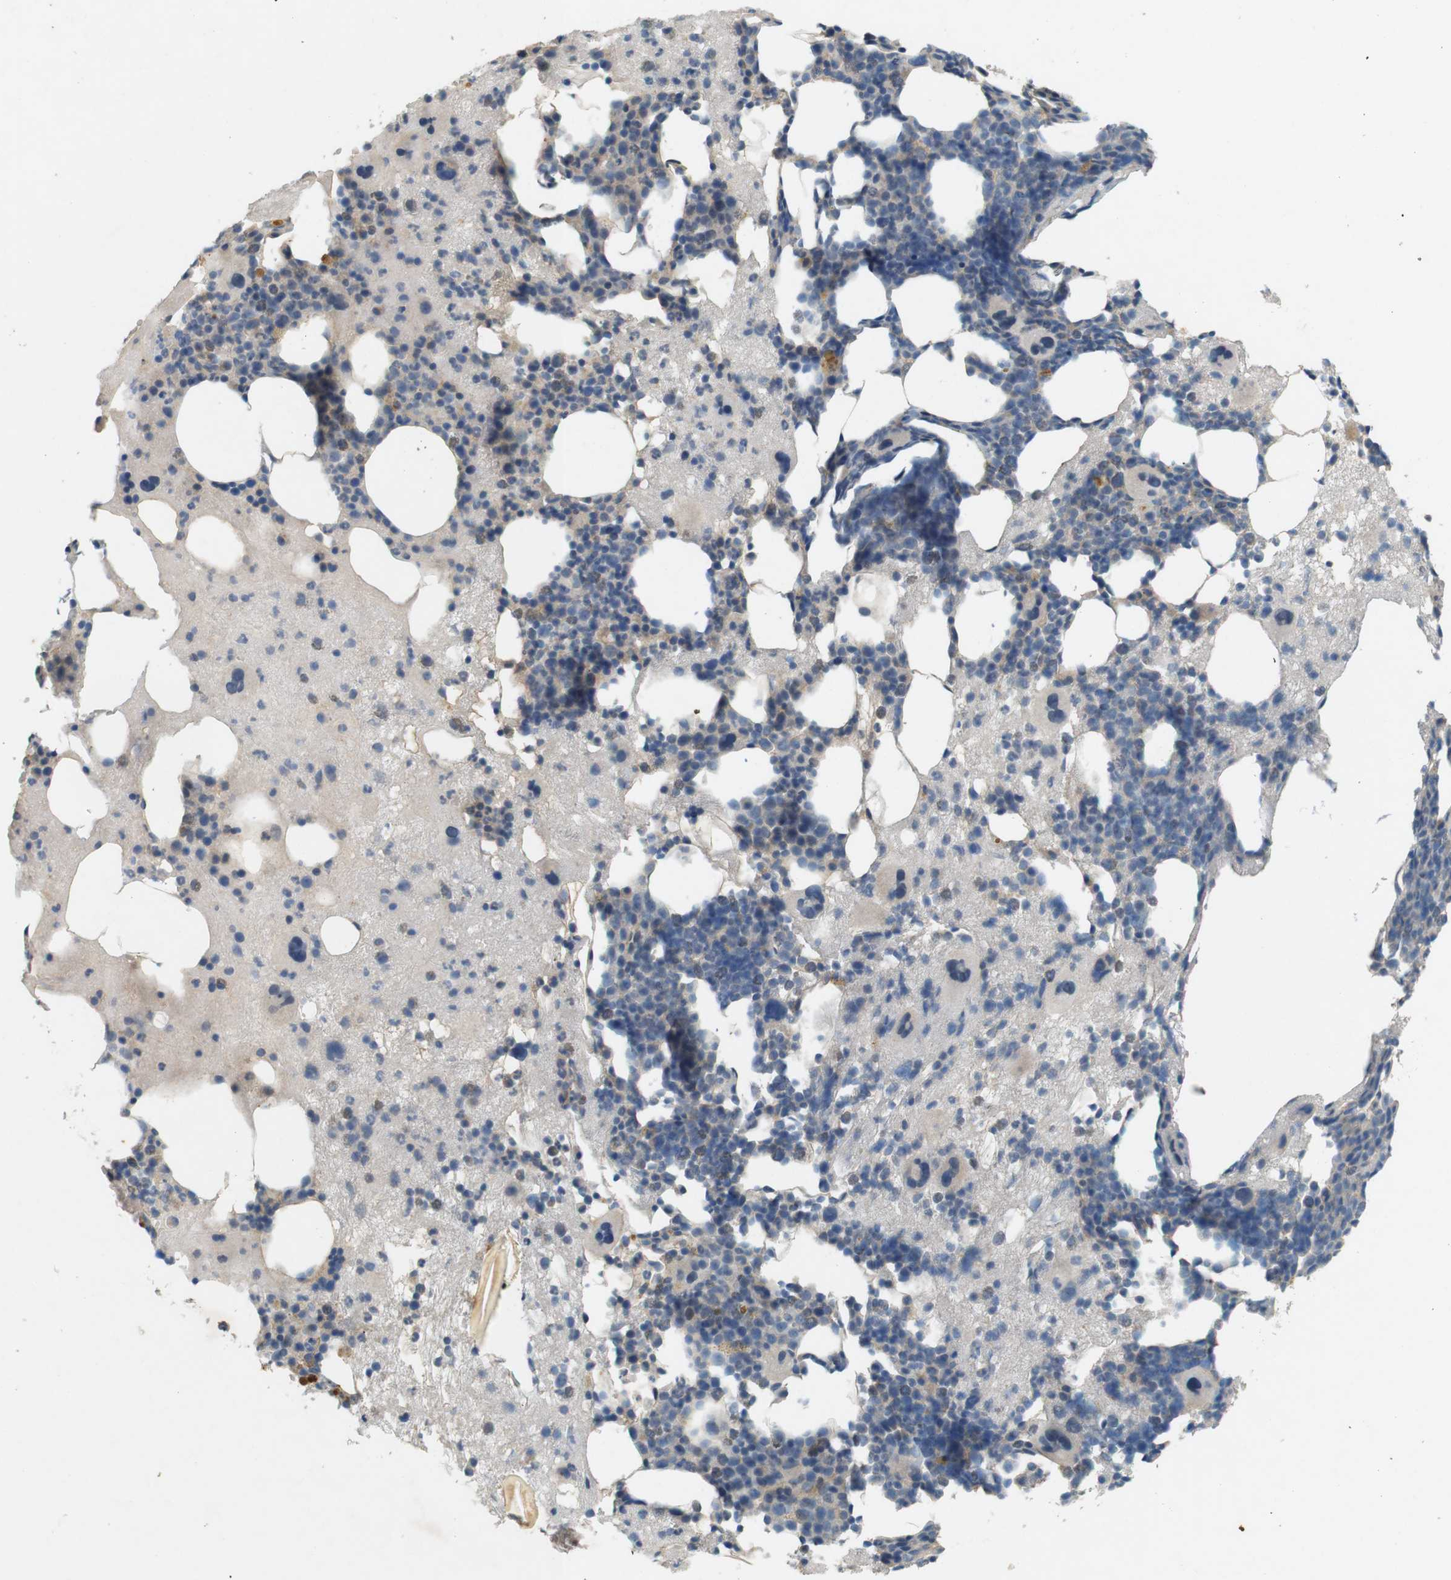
{"staining": {"intensity": "weak", "quantity": "<25%", "location": "cytoplasmic/membranous"}, "tissue": "bone marrow", "cell_type": "Hematopoietic cells", "image_type": "normal", "snomed": [{"axis": "morphology", "description": "Normal tissue, NOS"}, {"axis": "morphology", "description": "Inflammation, NOS"}, {"axis": "topography", "description": "Bone marrow"}], "caption": "Bone marrow stained for a protein using immunohistochemistry (IHC) demonstrates no positivity hematopoietic cells.", "gene": "PVR", "patient": {"sex": "male", "age": 43}}